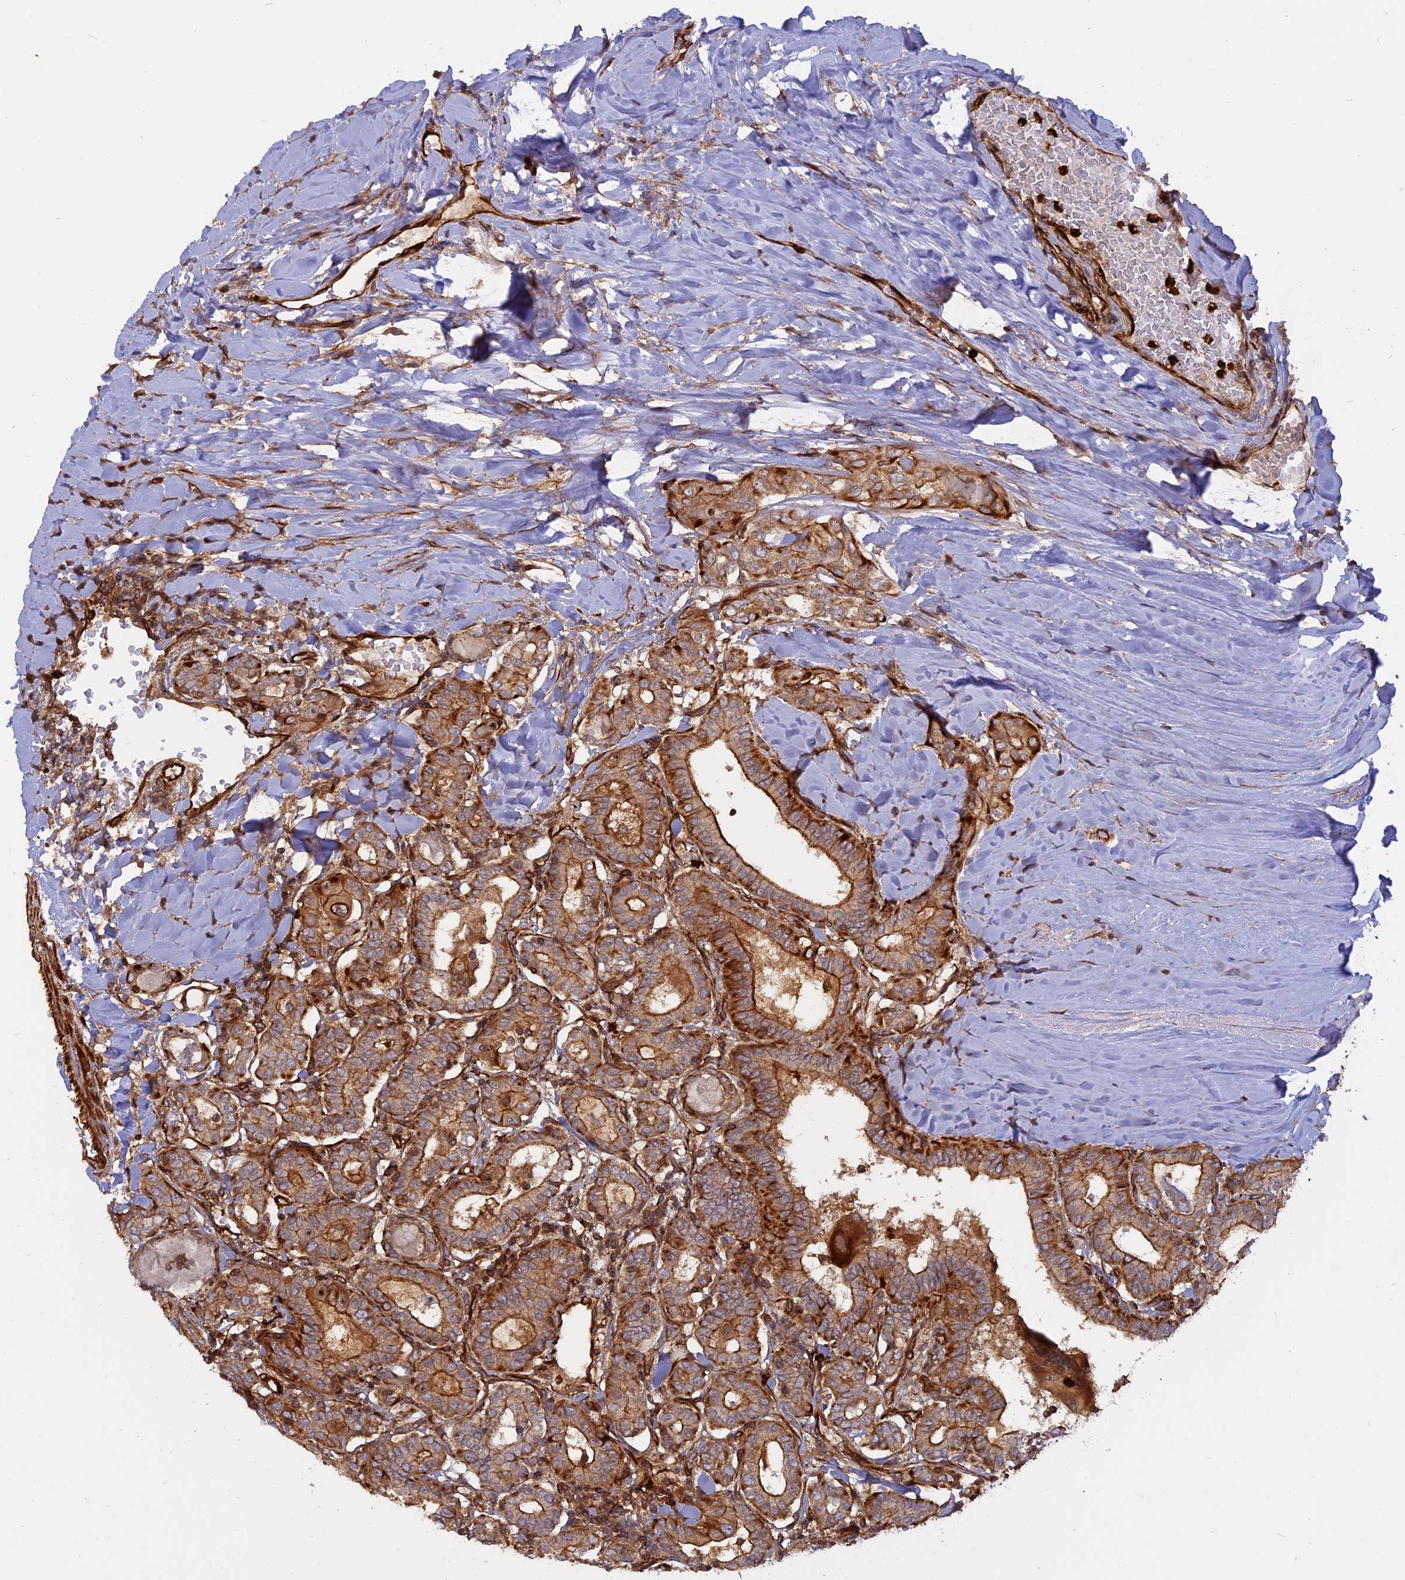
{"staining": {"intensity": "moderate", "quantity": ">75%", "location": "cytoplasmic/membranous"}, "tissue": "thyroid cancer", "cell_type": "Tumor cells", "image_type": "cancer", "snomed": [{"axis": "morphology", "description": "Papillary adenocarcinoma, NOS"}, {"axis": "topography", "description": "Thyroid gland"}], "caption": "Tumor cells demonstrate medium levels of moderate cytoplasmic/membranous expression in about >75% of cells in human papillary adenocarcinoma (thyroid).", "gene": "PHLDB3", "patient": {"sex": "female", "age": 72}}